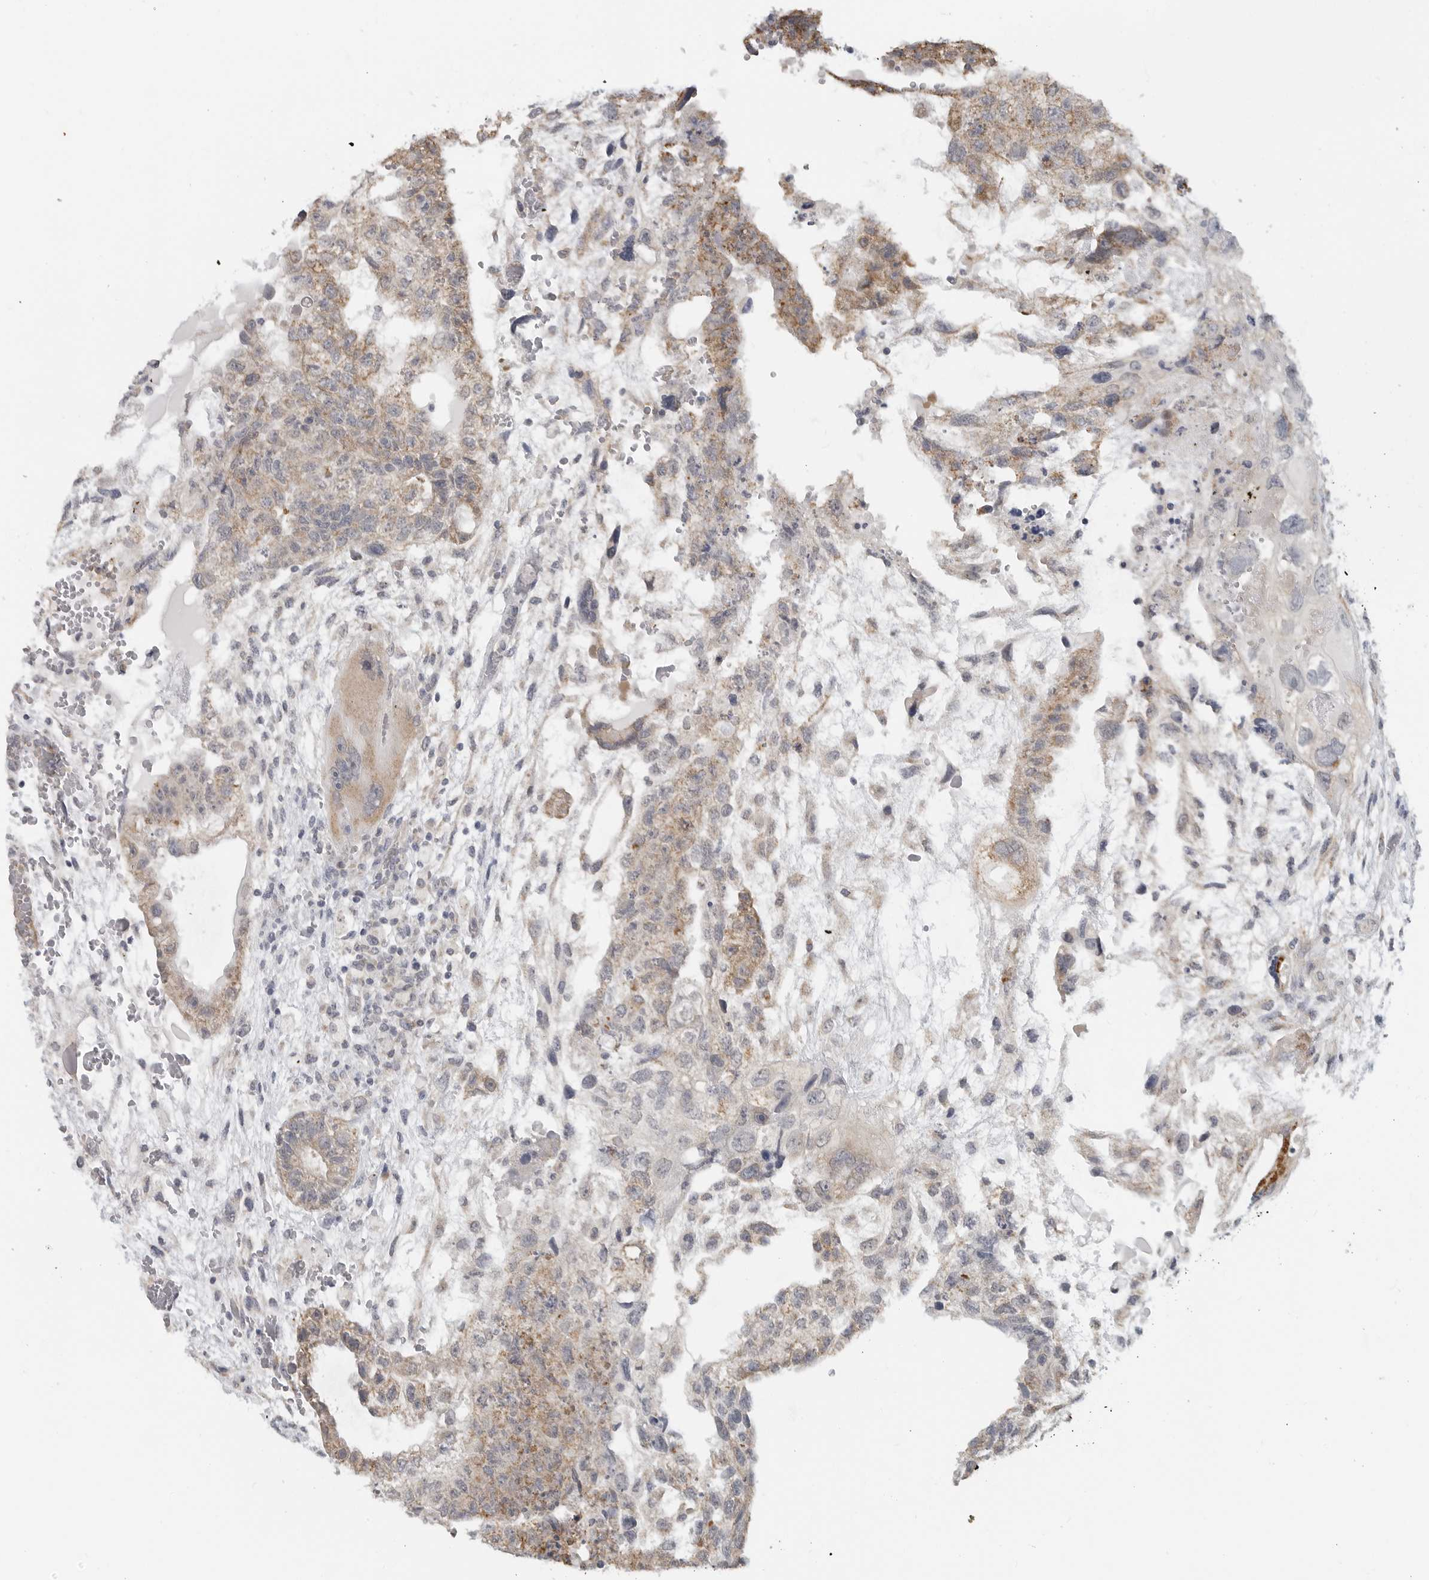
{"staining": {"intensity": "moderate", "quantity": "25%-75%", "location": "cytoplasmic/membranous"}, "tissue": "testis cancer", "cell_type": "Tumor cells", "image_type": "cancer", "snomed": [{"axis": "morphology", "description": "Carcinoma, Embryonal, NOS"}, {"axis": "topography", "description": "Testis"}], "caption": "Moderate cytoplasmic/membranous protein staining is identified in approximately 25%-75% of tumor cells in testis embryonal carcinoma.", "gene": "IL12RB2", "patient": {"sex": "male", "age": 36}}